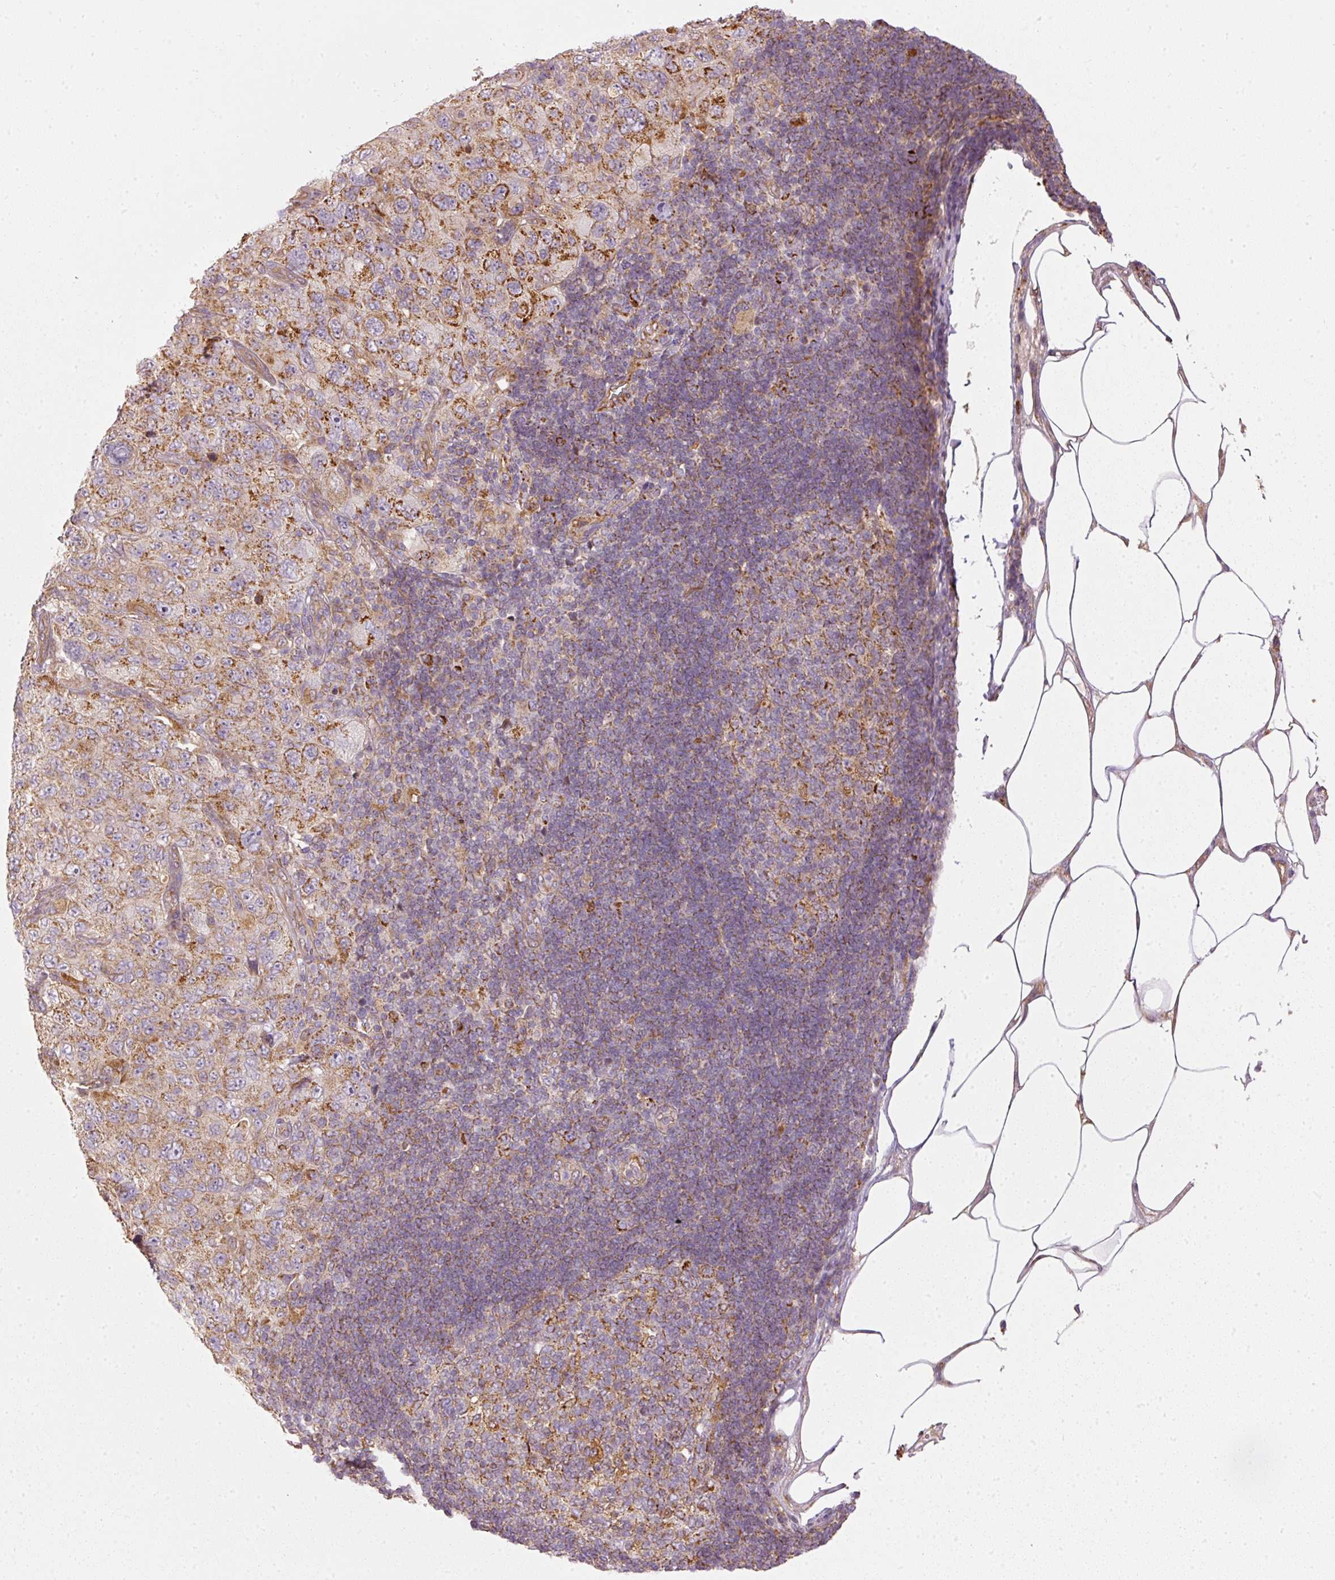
{"staining": {"intensity": "moderate", "quantity": ">75%", "location": "cytoplasmic/membranous"}, "tissue": "pancreatic cancer", "cell_type": "Tumor cells", "image_type": "cancer", "snomed": [{"axis": "morphology", "description": "Adenocarcinoma, NOS"}, {"axis": "topography", "description": "Pancreas"}], "caption": "An image showing moderate cytoplasmic/membranous expression in about >75% of tumor cells in pancreatic cancer, as visualized by brown immunohistochemical staining.", "gene": "MTHFD1L", "patient": {"sex": "male", "age": 68}}